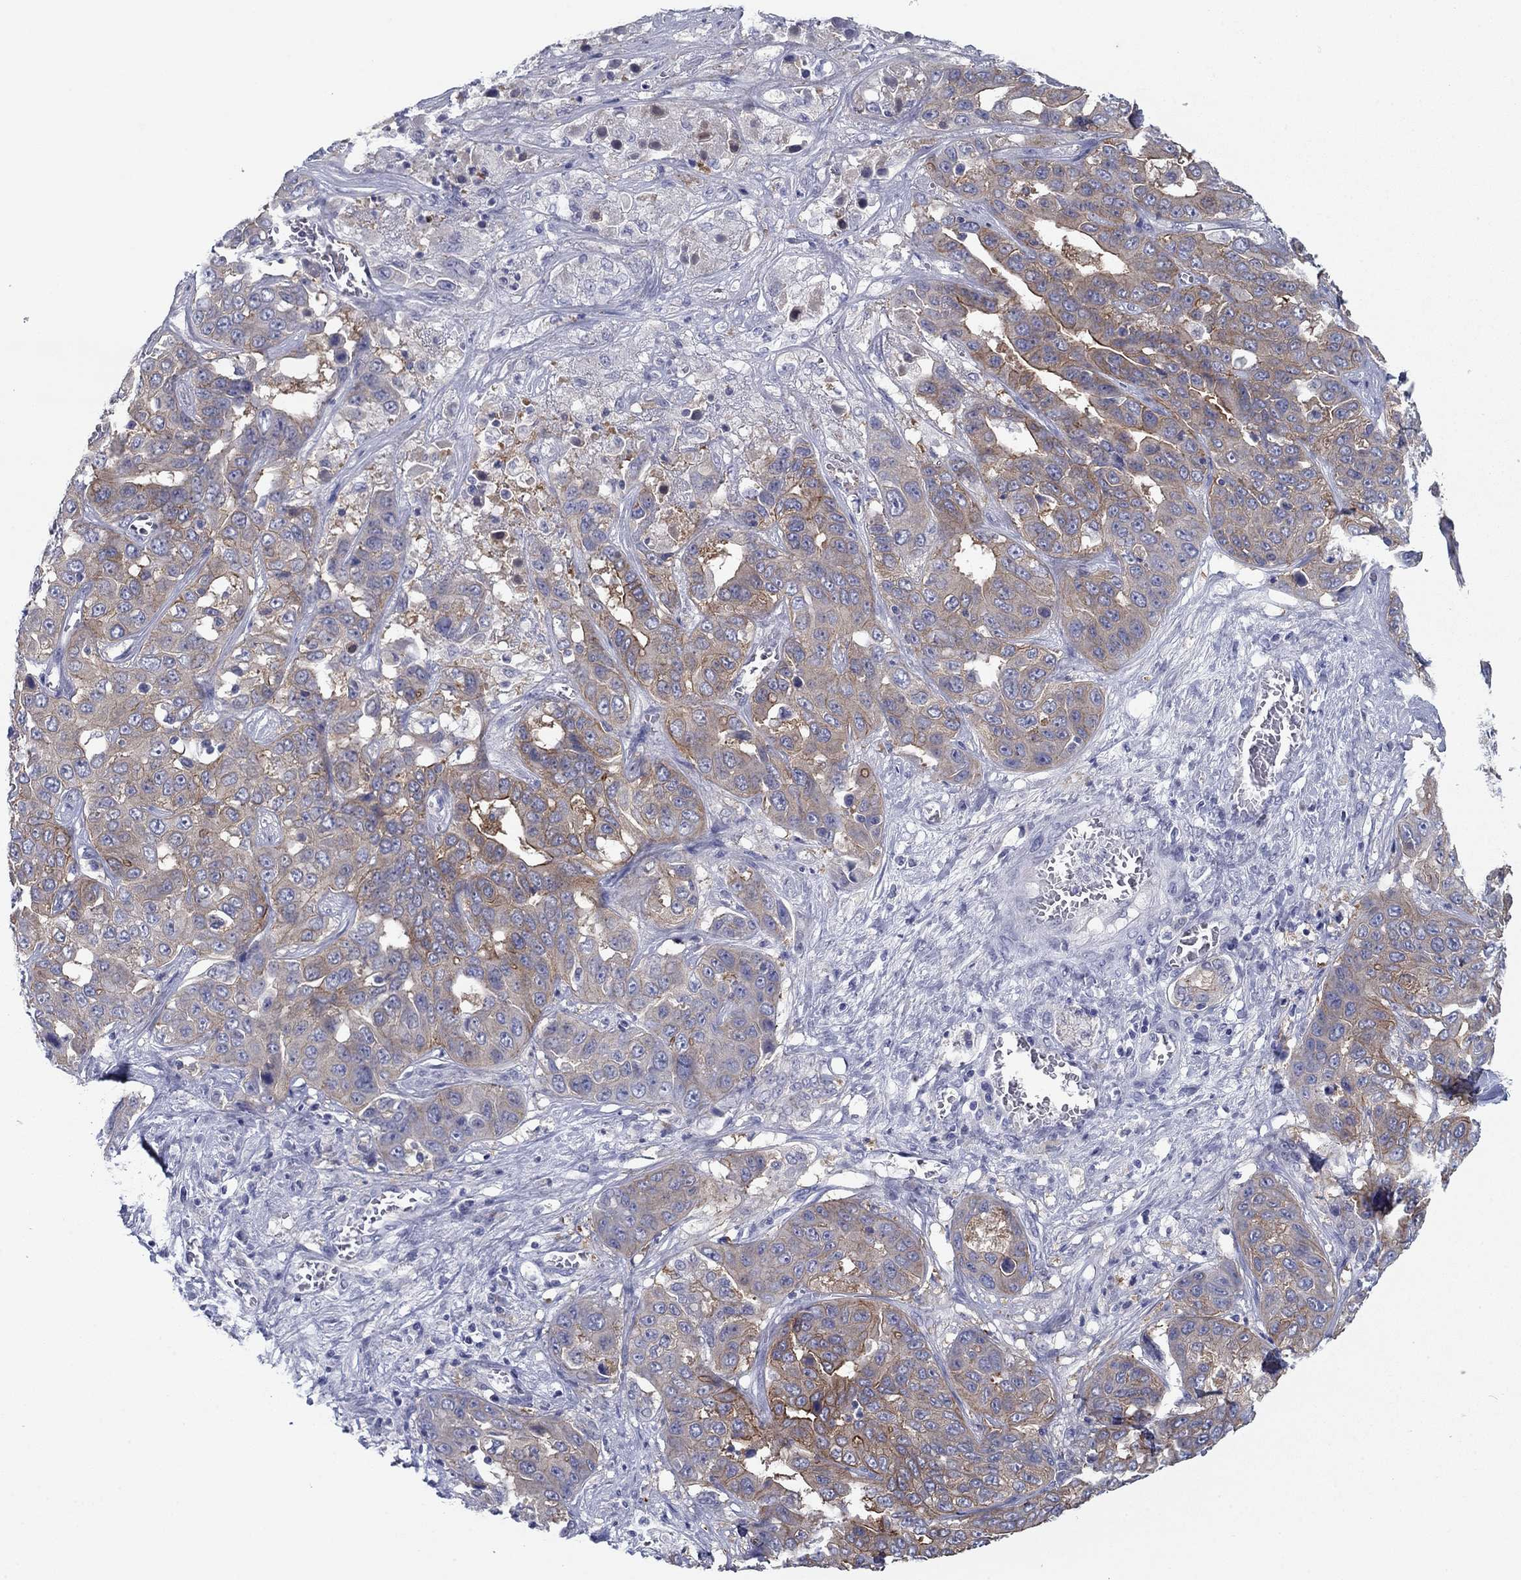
{"staining": {"intensity": "strong", "quantity": "<25%", "location": "cytoplasmic/membranous"}, "tissue": "liver cancer", "cell_type": "Tumor cells", "image_type": "cancer", "snomed": [{"axis": "morphology", "description": "Cholangiocarcinoma"}, {"axis": "topography", "description": "Liver"}], "caption": "Immunohistochemical staining of human liver cancer (cholangiocarcinoma) displays medium levels of strong cytoplasmic/membranous protein positivity in about <25% of tumor cells. (DAB (3,3'-diaminobenzidine) IHC, brown staining for protein, blue staining for nuclei).", "gene": "PLS1", "patient": {"sex": "female", "age": 52}}